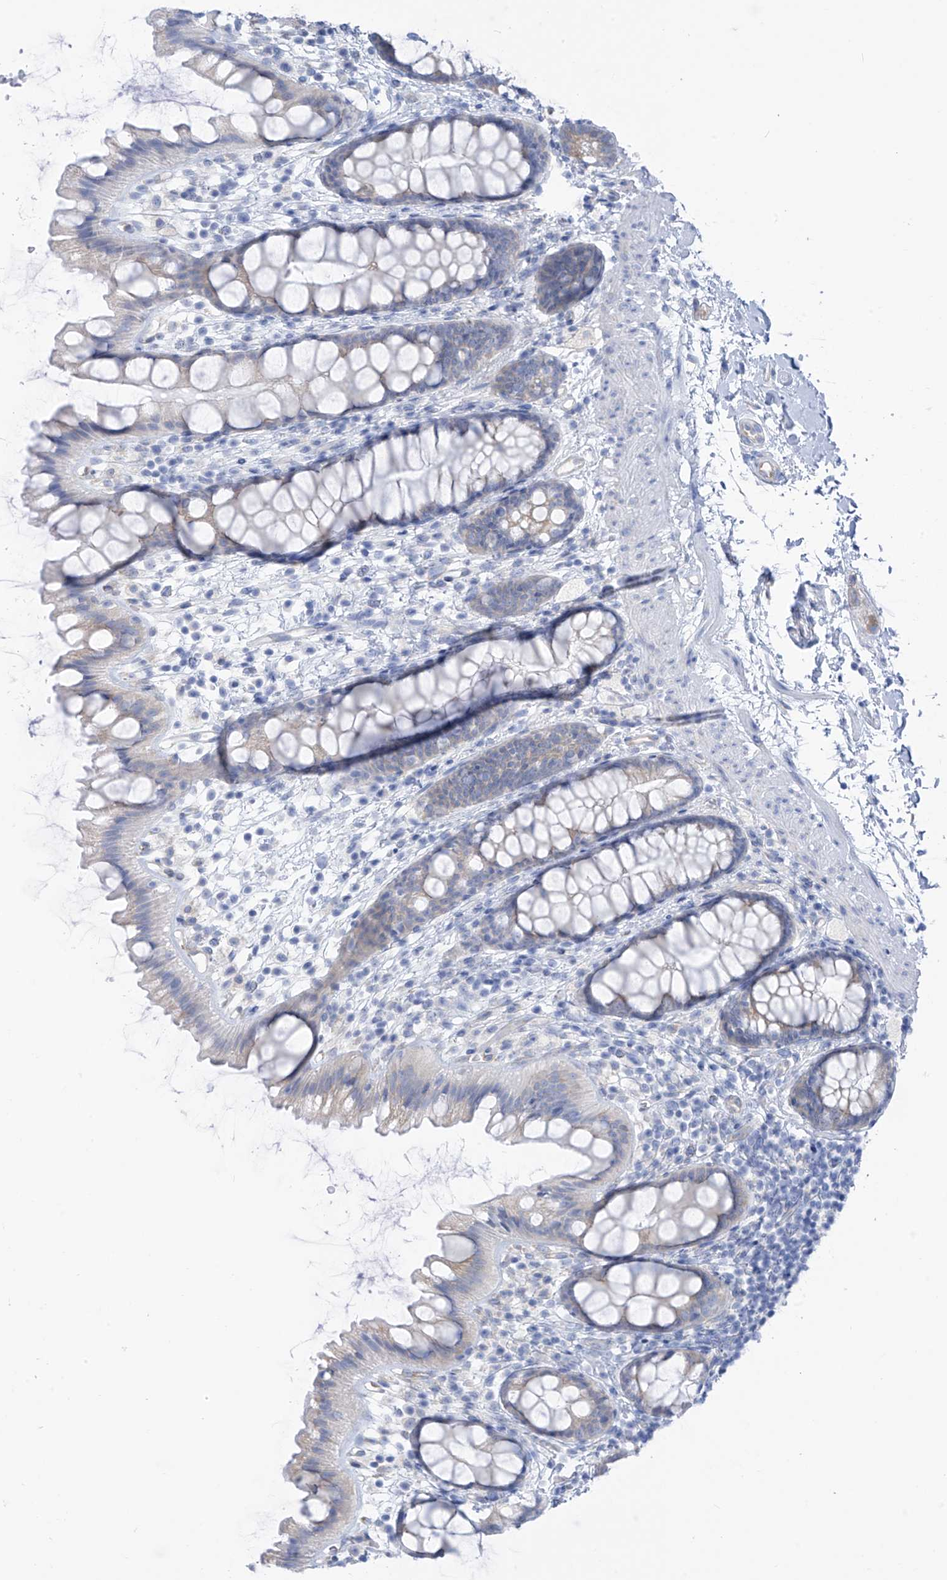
{"staining": {"intensity": "negative", "quantity": "none", "location": "none"}, "tissue": "rectum", "cell_type": "Glandular cells", "image_type": "normal", "snomed": [{"axis": "morphology", "description": "Normal tissue, NOS"}, {"axis": "topography", "description": "Rectum"}], "caption": "IHC histopathology image of normal rectum stained for a protein (brown), which displays no staining in glandular cells. (Immunohistochemistry, brightfield microscopy, high magnification).", "gene": "RCN2", "patient": {"sex": "female", "age": 65}}